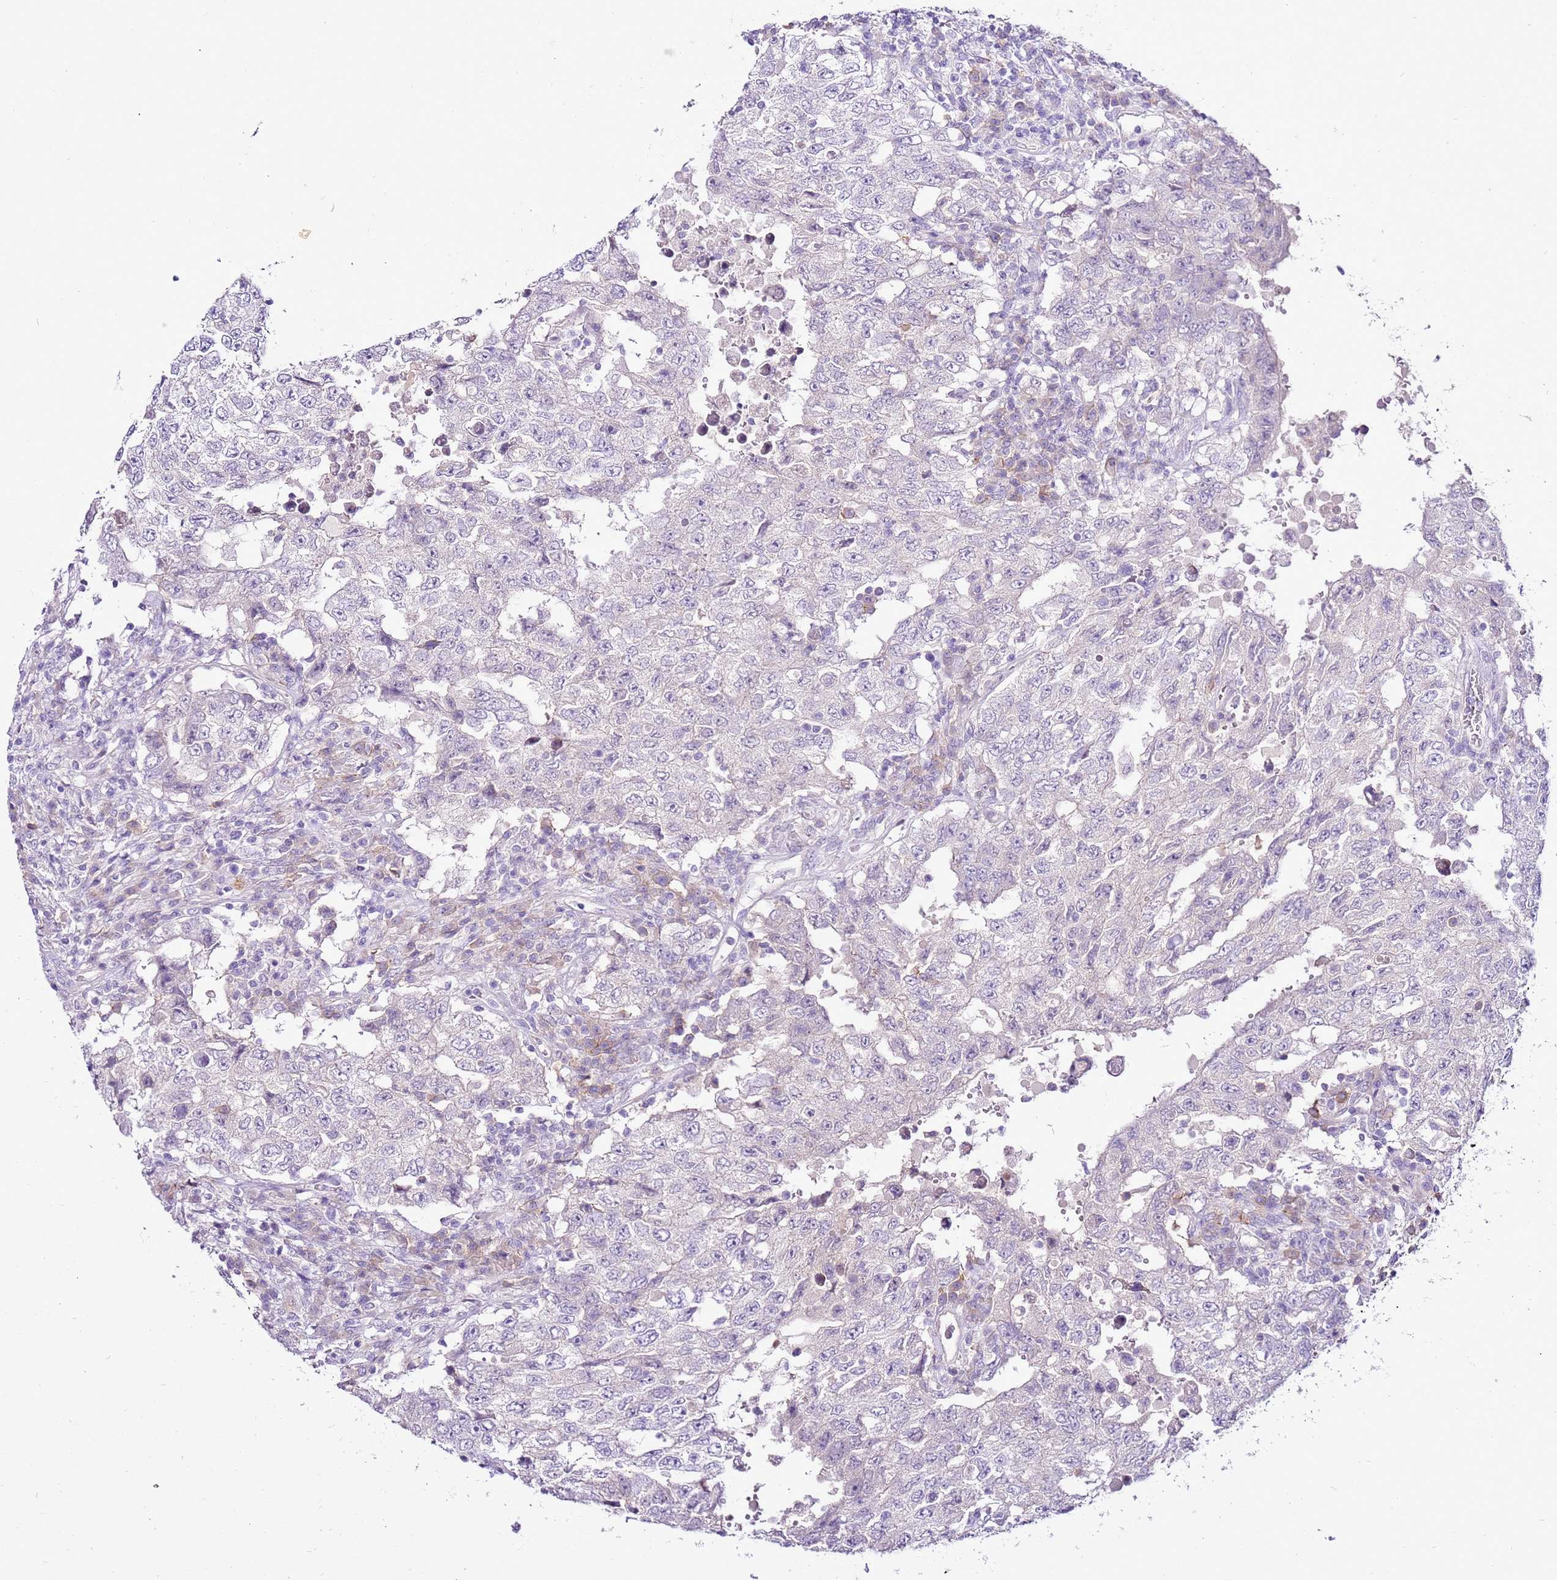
{"staining": {"intensity": "negative", "quantity": "none", "location": "none"}, "tissue": "testis cancer", "cell_type": "Tumor cells", "image_type": "cancer", "snomed": [{"axis": "morphology", "description": "Carcinoma, Embryonal, NOS"}, {"axis": "topography", "description": "Testis"}], "caption": "Testis cancer stained for a protein using immunohistochemistry shows no positivity tumor cells.", "gene": "SLC38A5", "patient": {"sex": "male", "age": 26}}